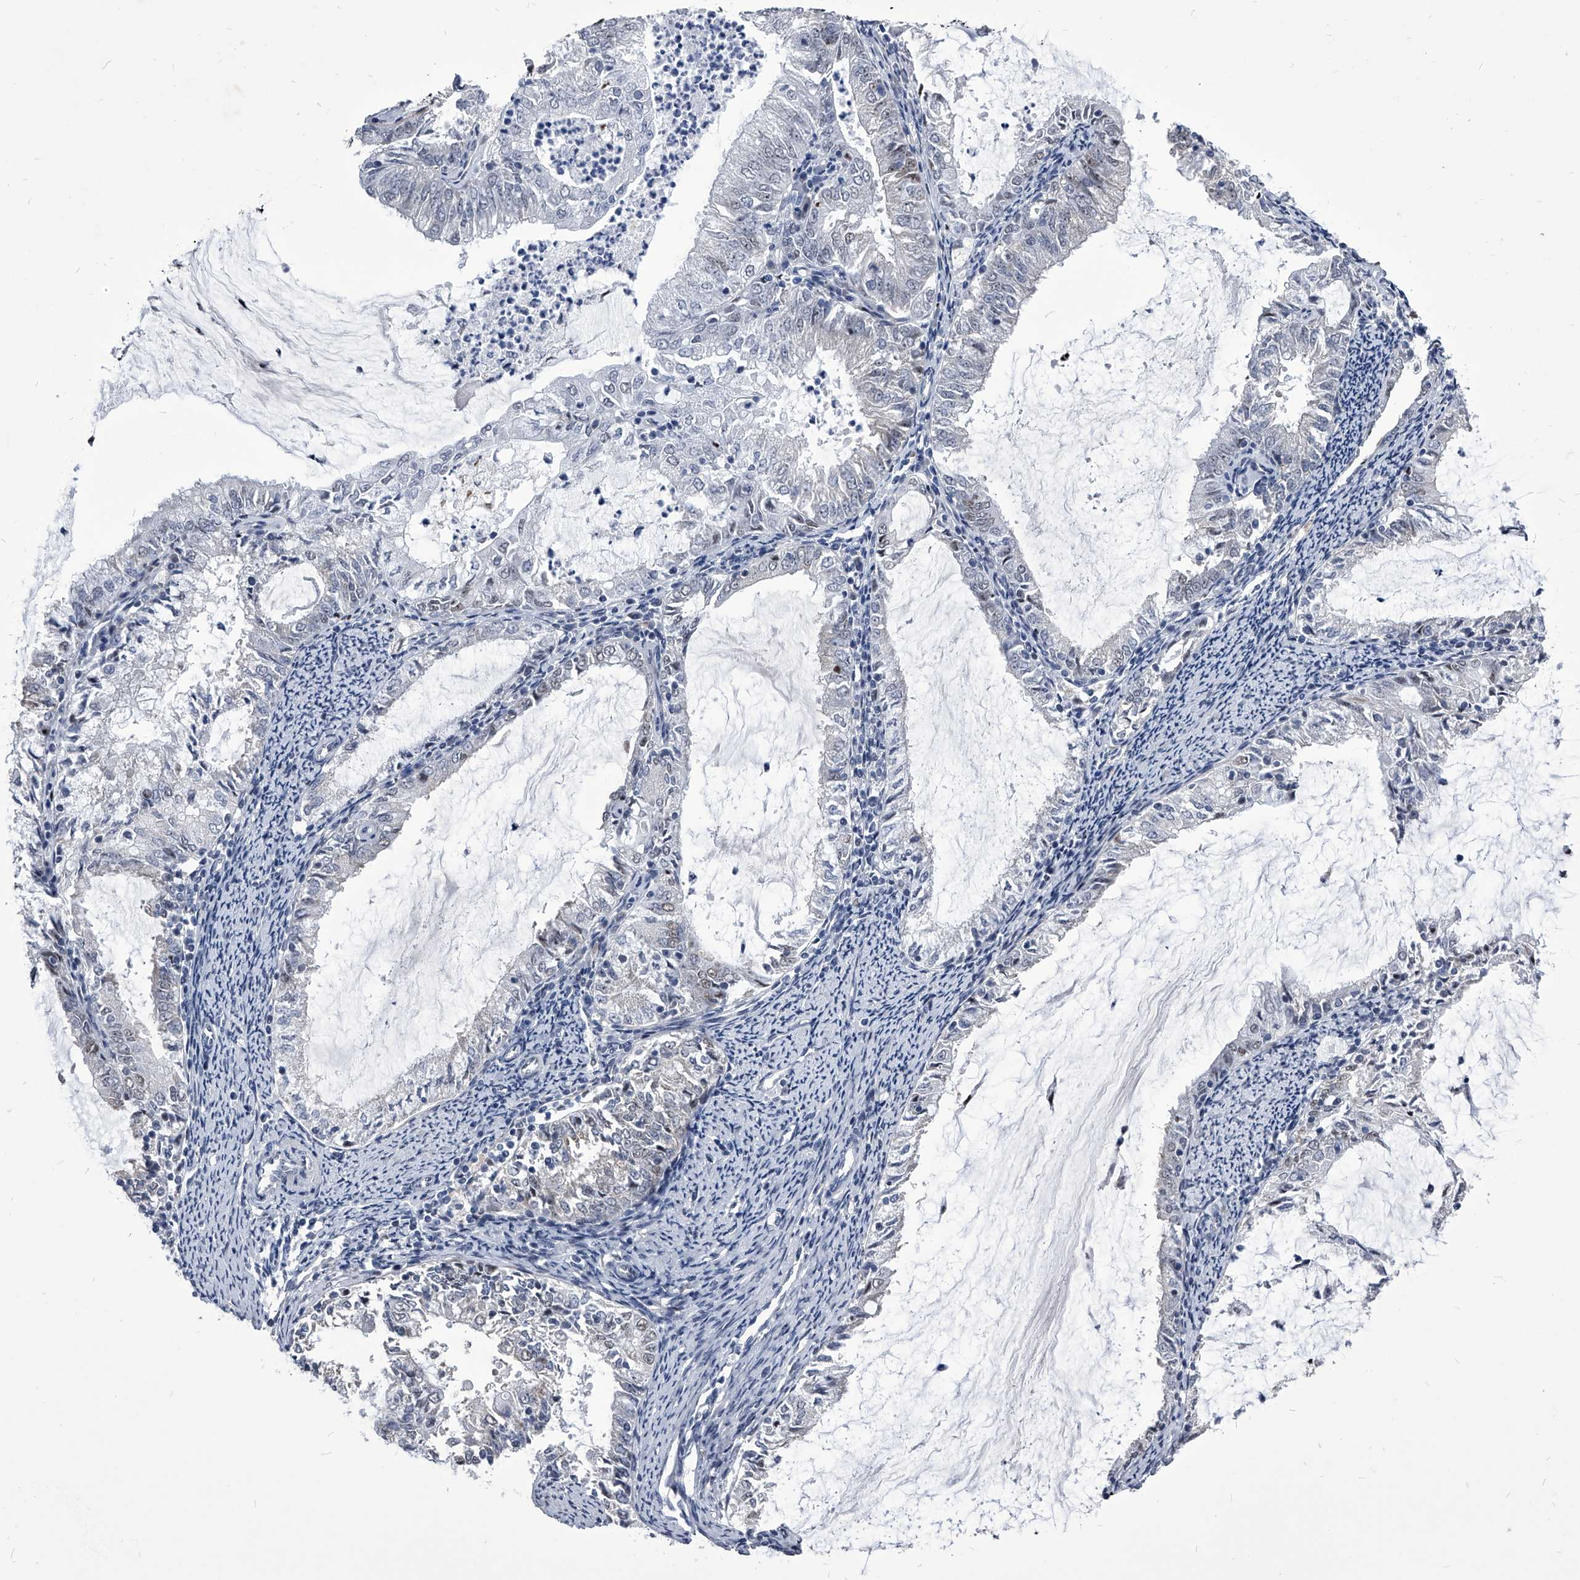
{"staining": {"intensity": "negative", "quantity": "none", "location": "none"}, "tissue": "endometrial cancer", "cell_type": "Tumor cells", "image_type": "cancer", "snomed": [{"axis": "morphology", "description": "Adenocarcinoma, NOS"}, {"axis": "topography", "description": "Endometrium"}], "caption": "High power microscopy micrograph of an immunohistochemistry (IHC) photomicrograph of endometrial cancer (adenocarcinoma), revealing no significant positivity in tumor cells.", "gene": "CMTR1", "patient": {"sex": "female", "age": 57}}